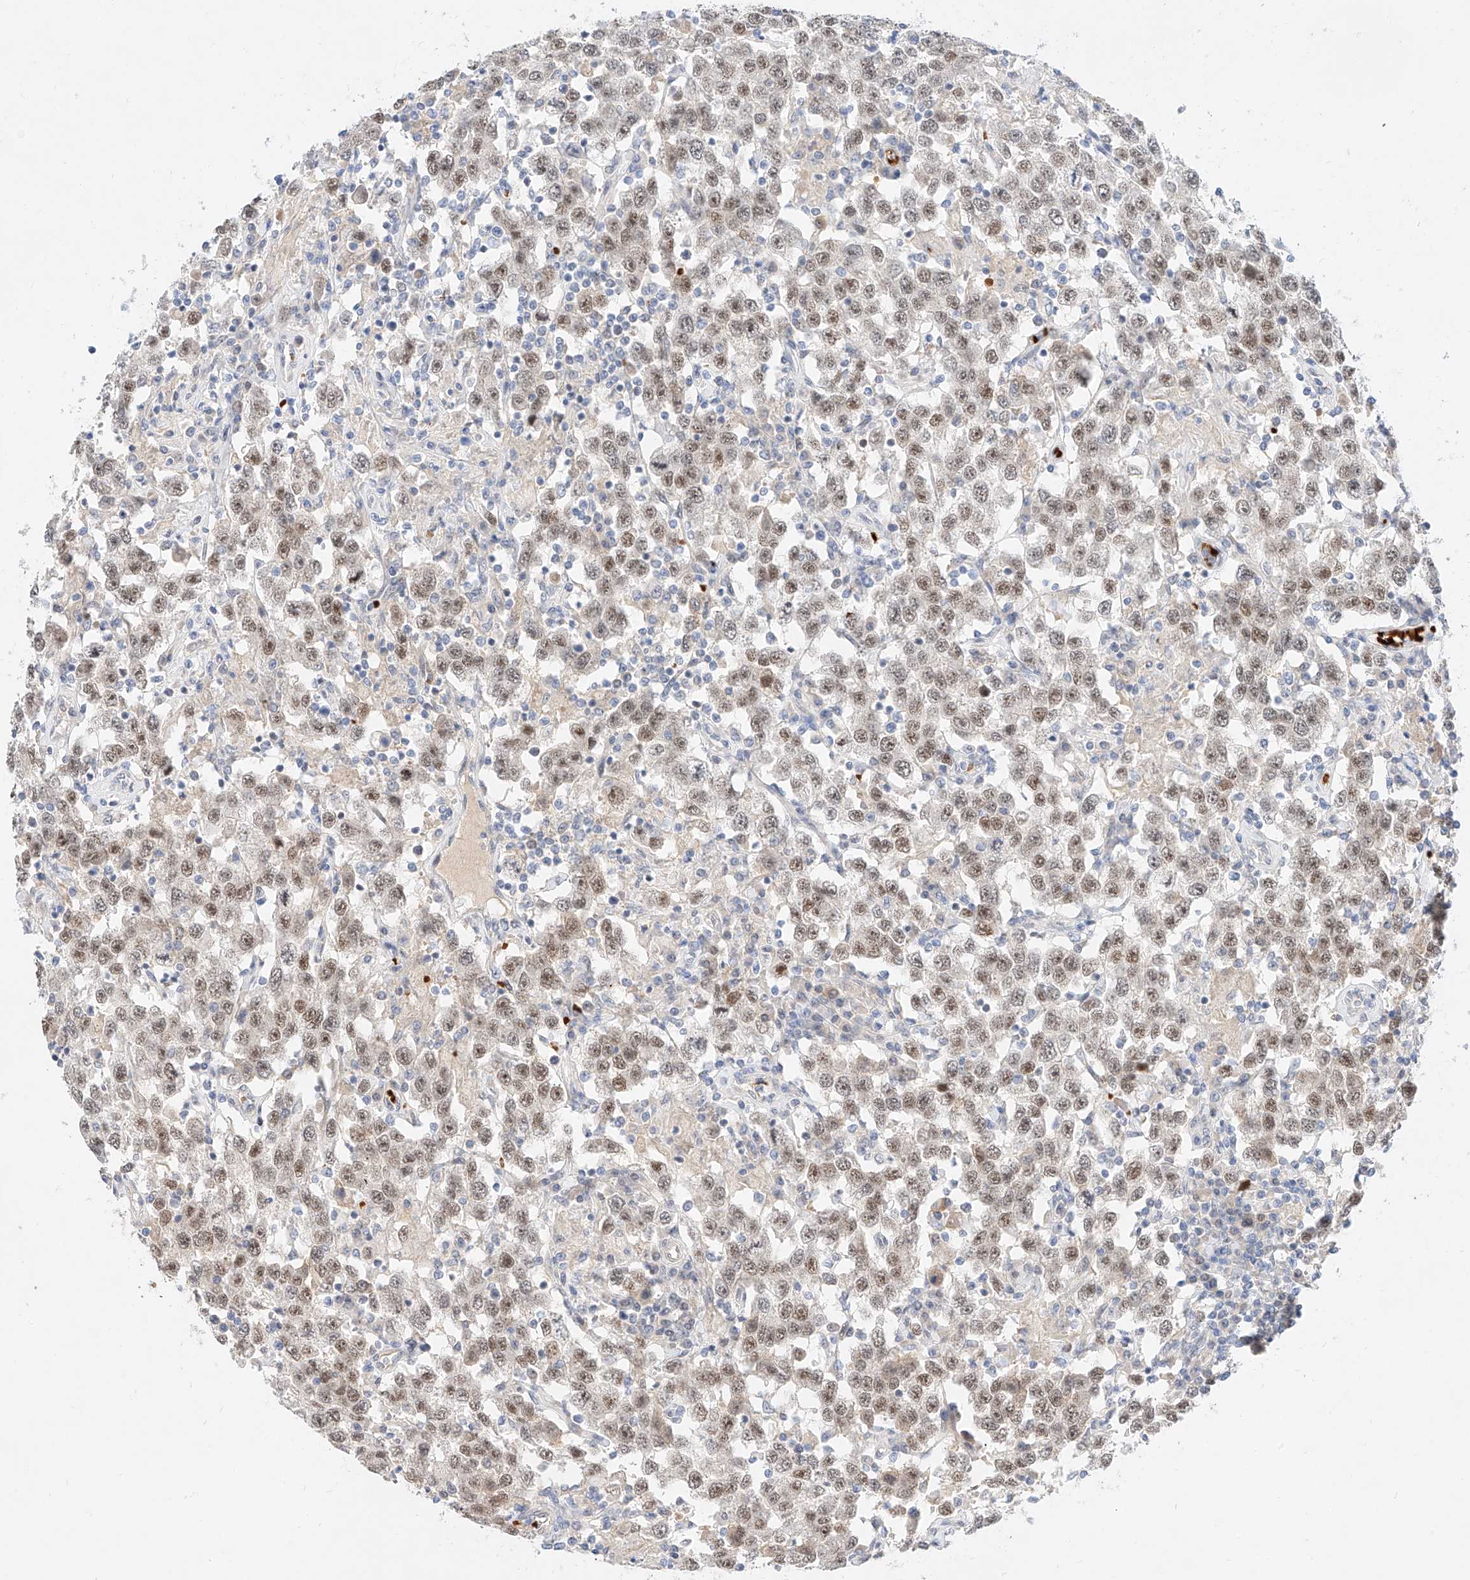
{"staining": {"intensity": "weak", "quantity": ">75%", "location": "nuclear"}, "tissue": "testis cancer", "cell_type": "Tumor cells", "image_type": "cancer", "snomed": [{"axis": "morphology", "description": "Seminoma, NOS"}, {"axis": "topography", "description": "Testis"}], "caption": "Testis cancer (seminoma) stained with a protein marker shows weak staining in tumor cells.", "gene": "CBX8", "patient": {"sex": "male", "age": 41}}